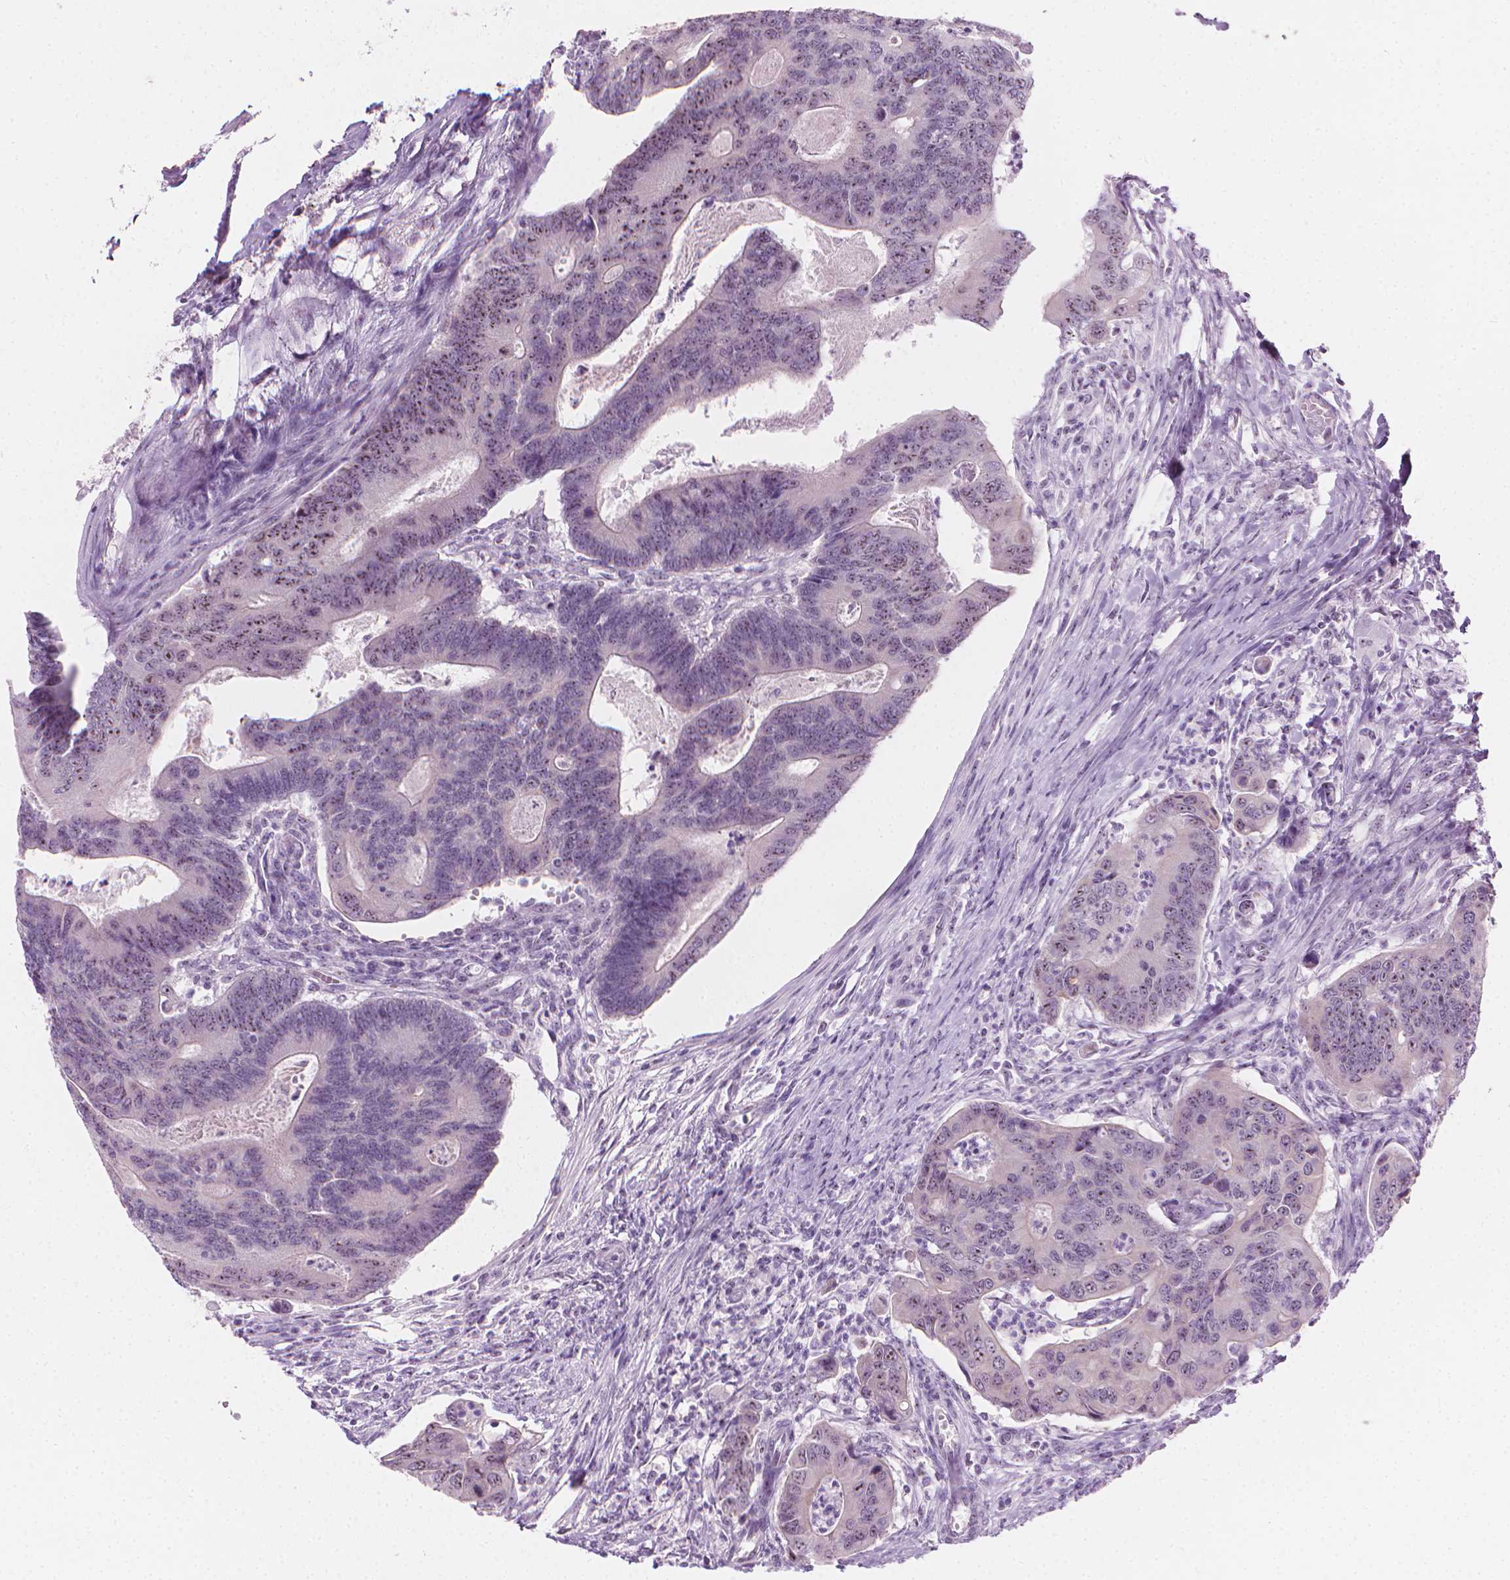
{"staining": {"intensity": "moderate", "quantity": "25%-75%", "location": "nuclear"}, "tissue": "colorectal cancer", "cell_type": "Tumor cells", "image_type": "cancer", "snomed": [{"axis": "morphology", "description": "Adenocarcinoma, NOS"}, {"axis": "topography", "description": "Colon"}], "caption": "Protein expression analysis of adenocarcinoma (colorectal) displays moderate nuclear positivity in approximately 25%-75% of tumor cells.", "gene": "NOL7", "patient": {"sex": "female", "age": 67}}